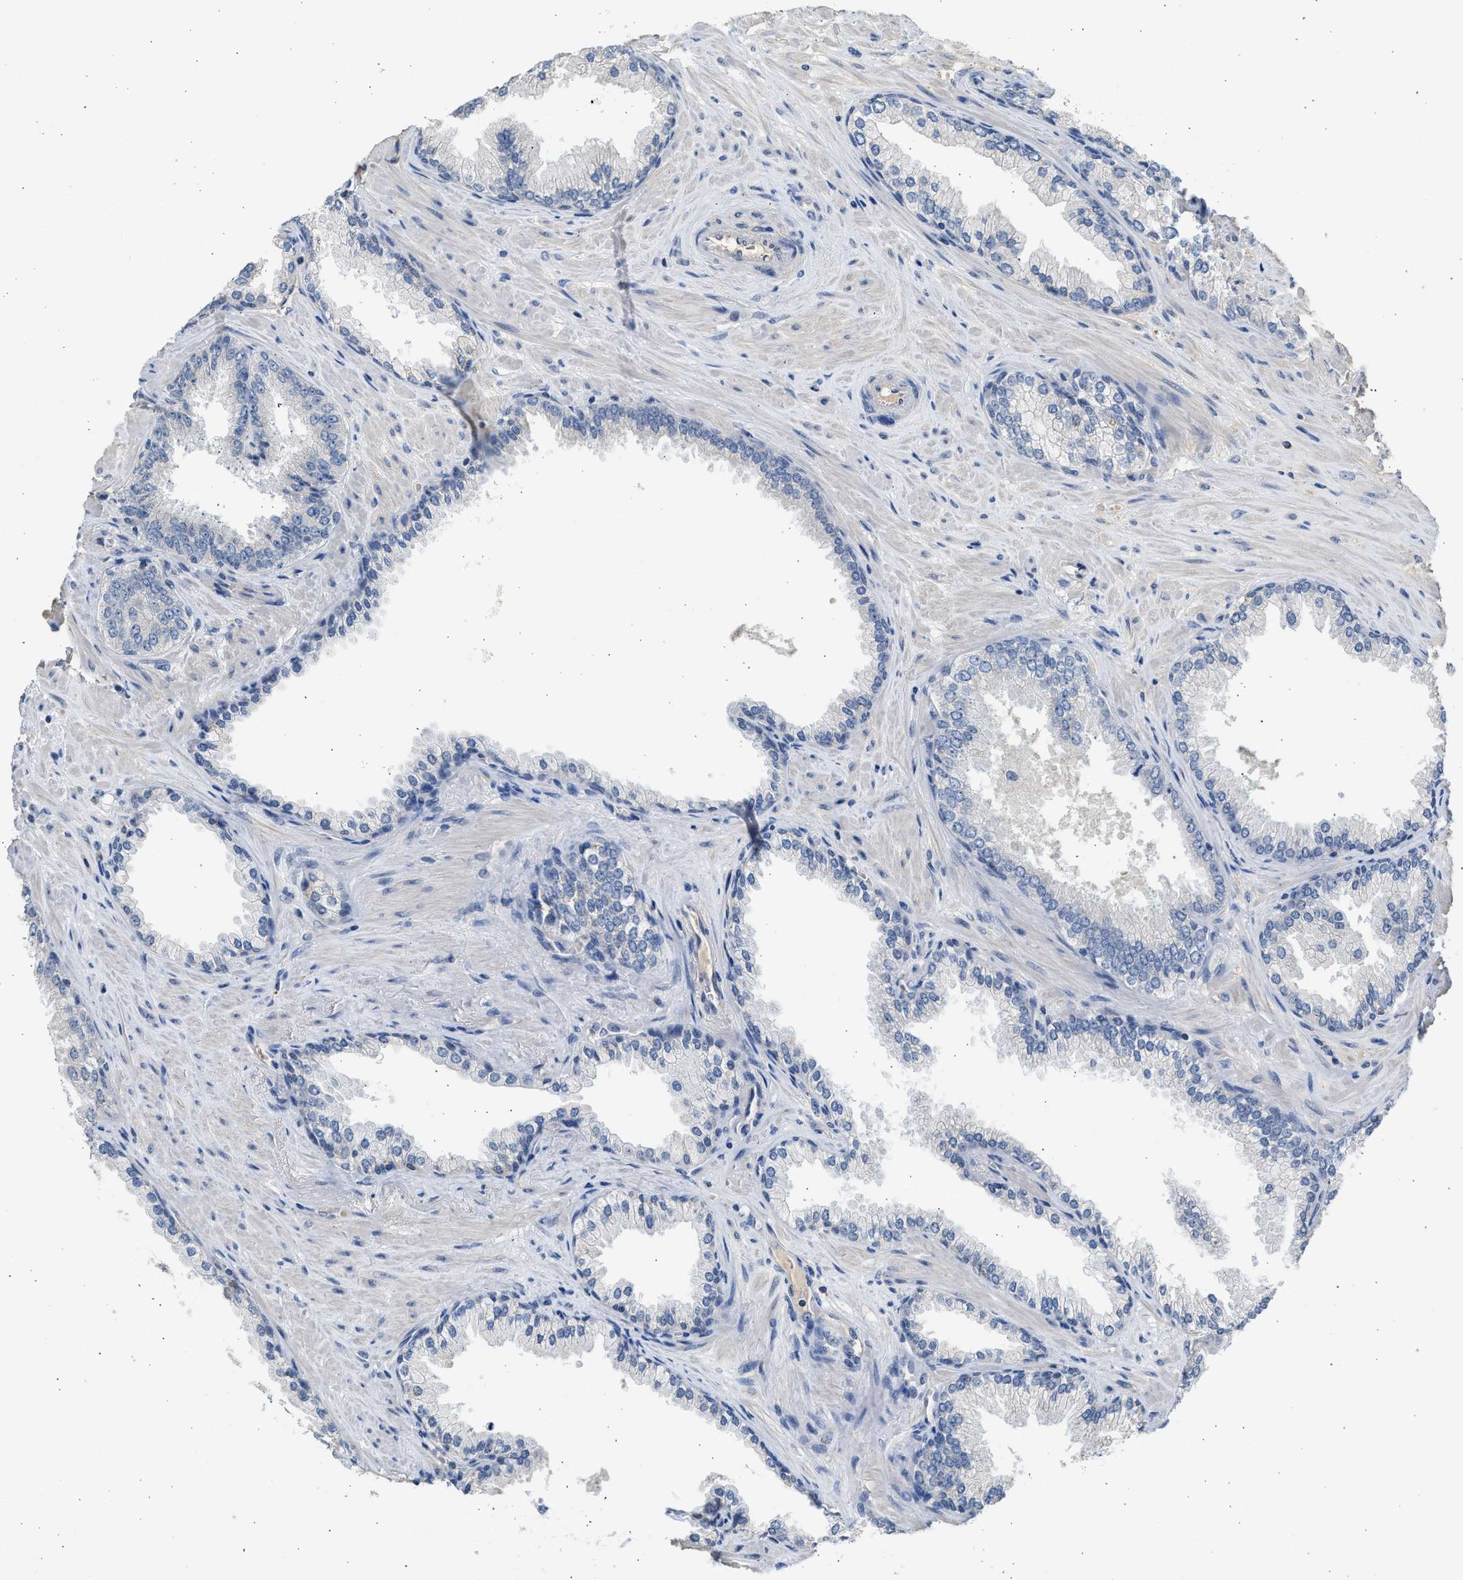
{"staining": {"intensity": "negative", "quantity": "none", "location": "none"}, "tissue": "prostate cancer", "cell_type": "Tumor cells", "image_type": "cancer", "snomed": [{"axis": "morphology", "description": "Adenocarcinoma, High grade"}, {"axis": "topography", "description": "Prostate"}], "caption": "Prostate cancer stained for a protein using immunohistochemistry (IHC) exhibits no expression tumor cells.", "gene": "SULT2A1", "patient": {"sex": "male", "age": 71}}